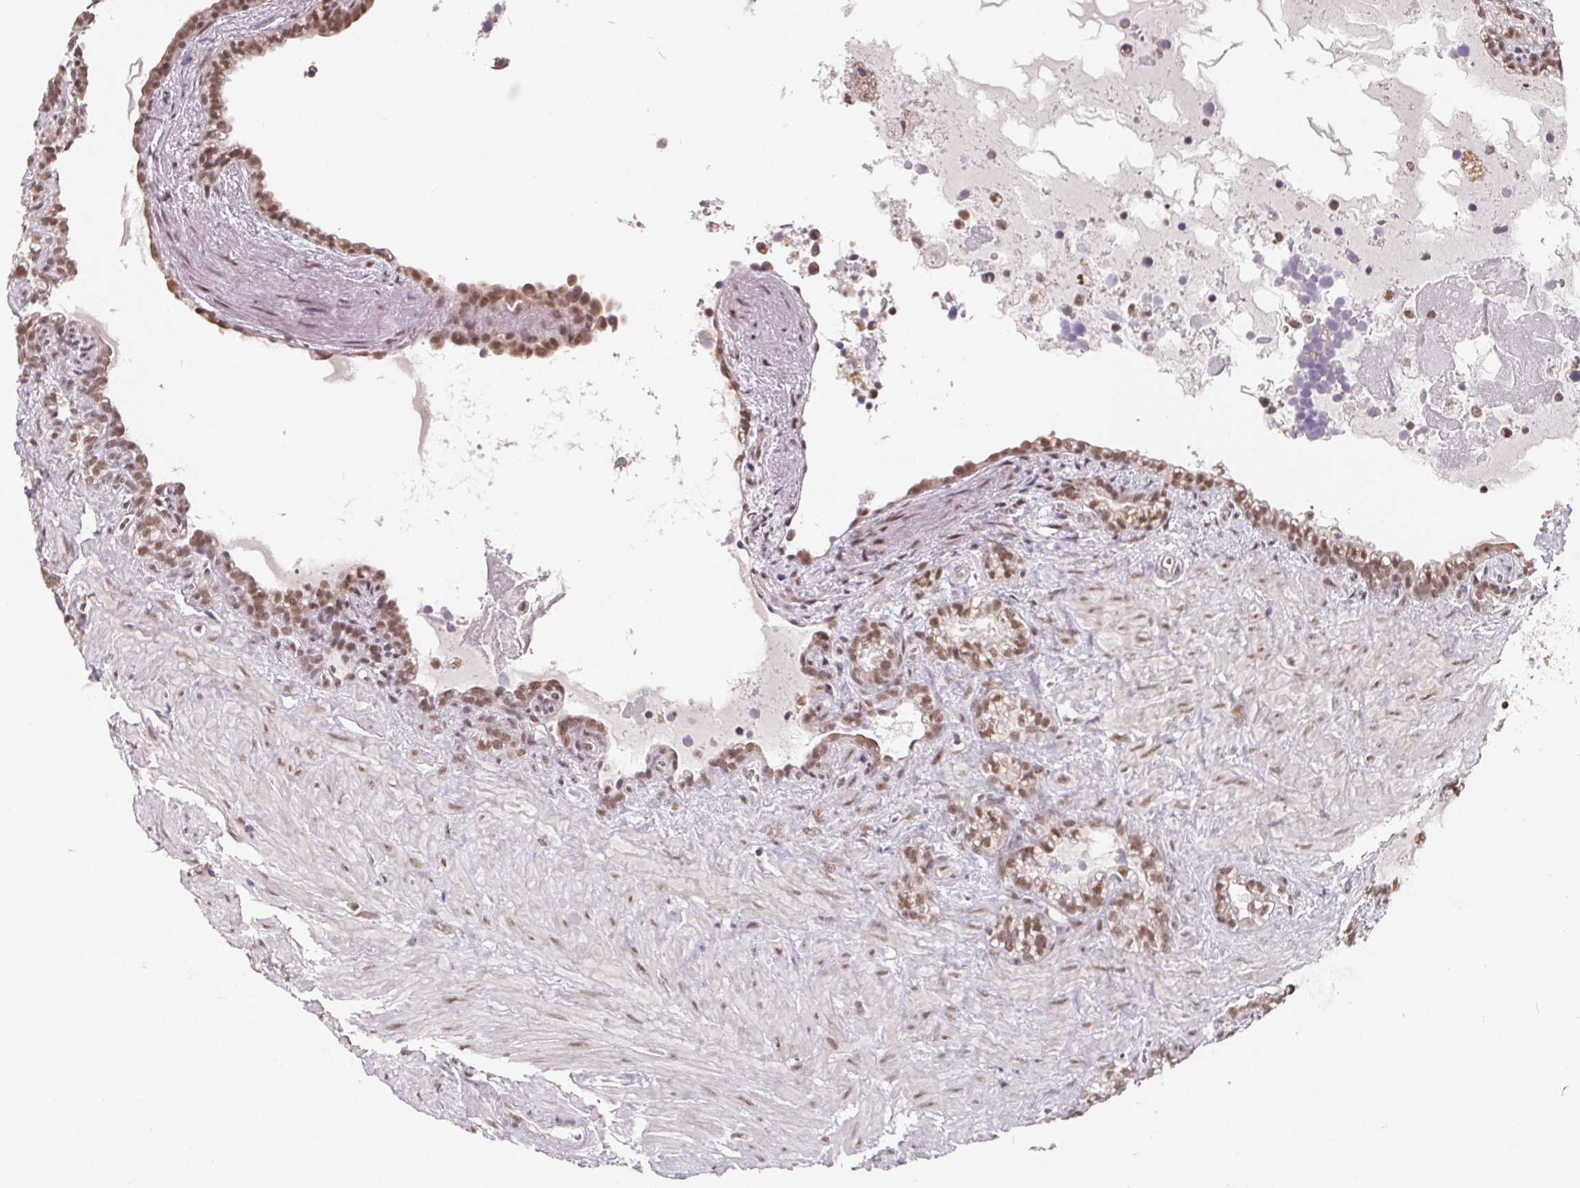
{"staining": {"intensity": "moderate", "quantity": ">75%", "location": "nuclear"}, "tissue": "seminal vesicle", "cell_type": "Glandular cells", "image_type": "normal", "snomed": [{"axis": "morphology", "description": "Normal tissue, NOS"}, {"axis": "topography", "description": "Seminal veicle"}], "caption": "Immunohistochemistry (IHC) staining of normal seminal vesicle, which displays medium levels of moderate nuclear expression in about >75% of glandular cells indicating moderate nuclear protein expression. The staining was performed using DAB (brown) for protein detection and nuclei were counterstained in hematoxylin (blue).", "gene": "TCERG1", "patient": {"sex": "male", "age": 76}}